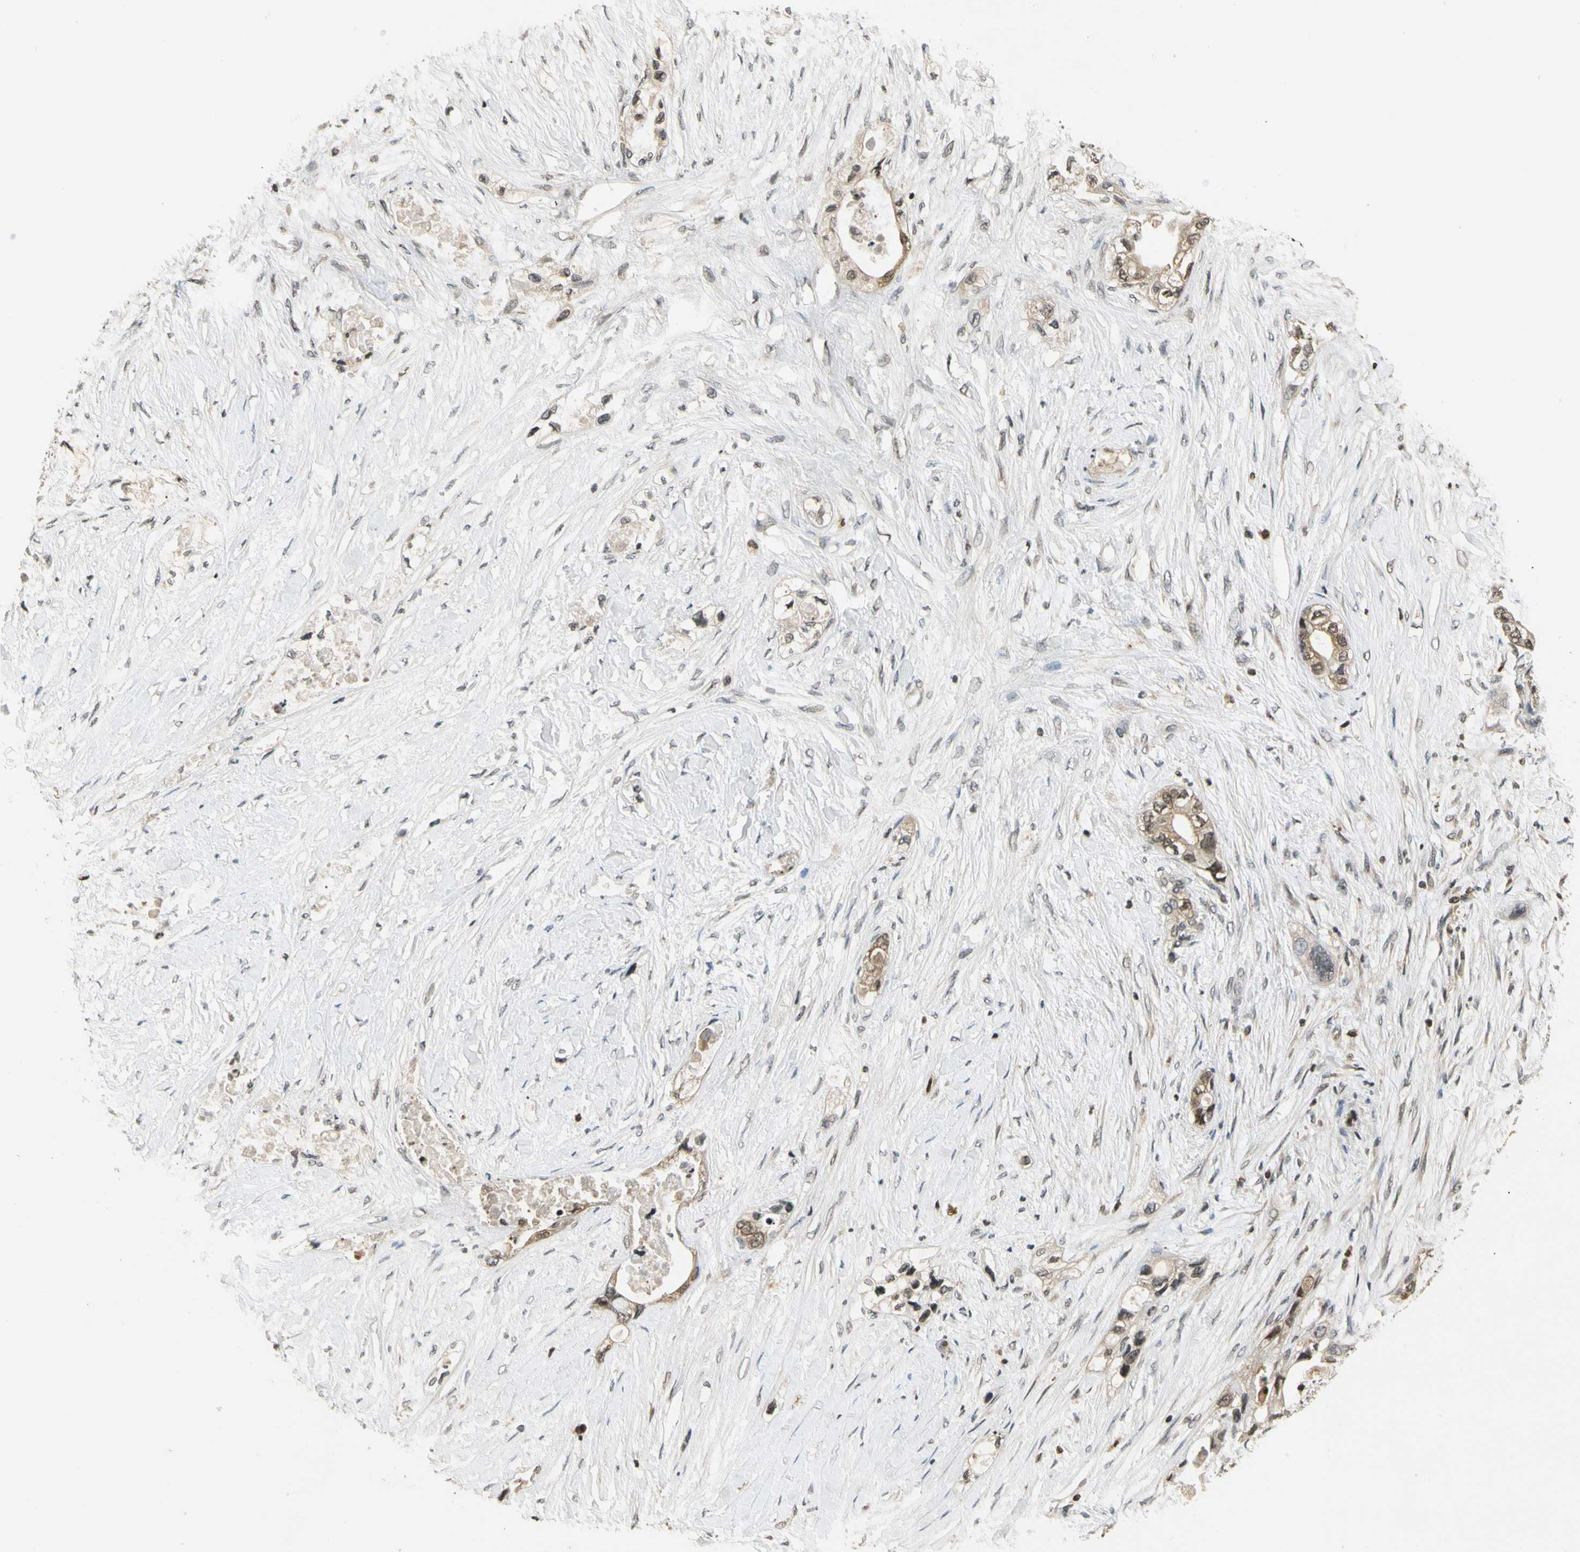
{"staining": {"intensity": "weak", "quantity": ">75%", "location": "cytoplasmic/membranous,nuclear"}, "tissue": "pancreatic cancer", "cell_type": "Tumor cells", "image_type": "cancer", "snomed": [{"axis": "morphology", "description": "Adenocarcinoma, NOS"}, {"axis": "topography", "description": "Pancreas"}], "caption": "Immunohistochemistry micrograph of neoplastic tissue: human adenocarcinoma (pancreatic) stained using immunohistochemistry (IHC) reveals low levels of weak protein expression localized specifically in the cytoplasmic/membranous and nuclear of tumor cells, appearing as a cytoplasmic/membranous and nuclear brown color.", "gene": "SOD1", "patient": {"sex": "female", "age": 70}}